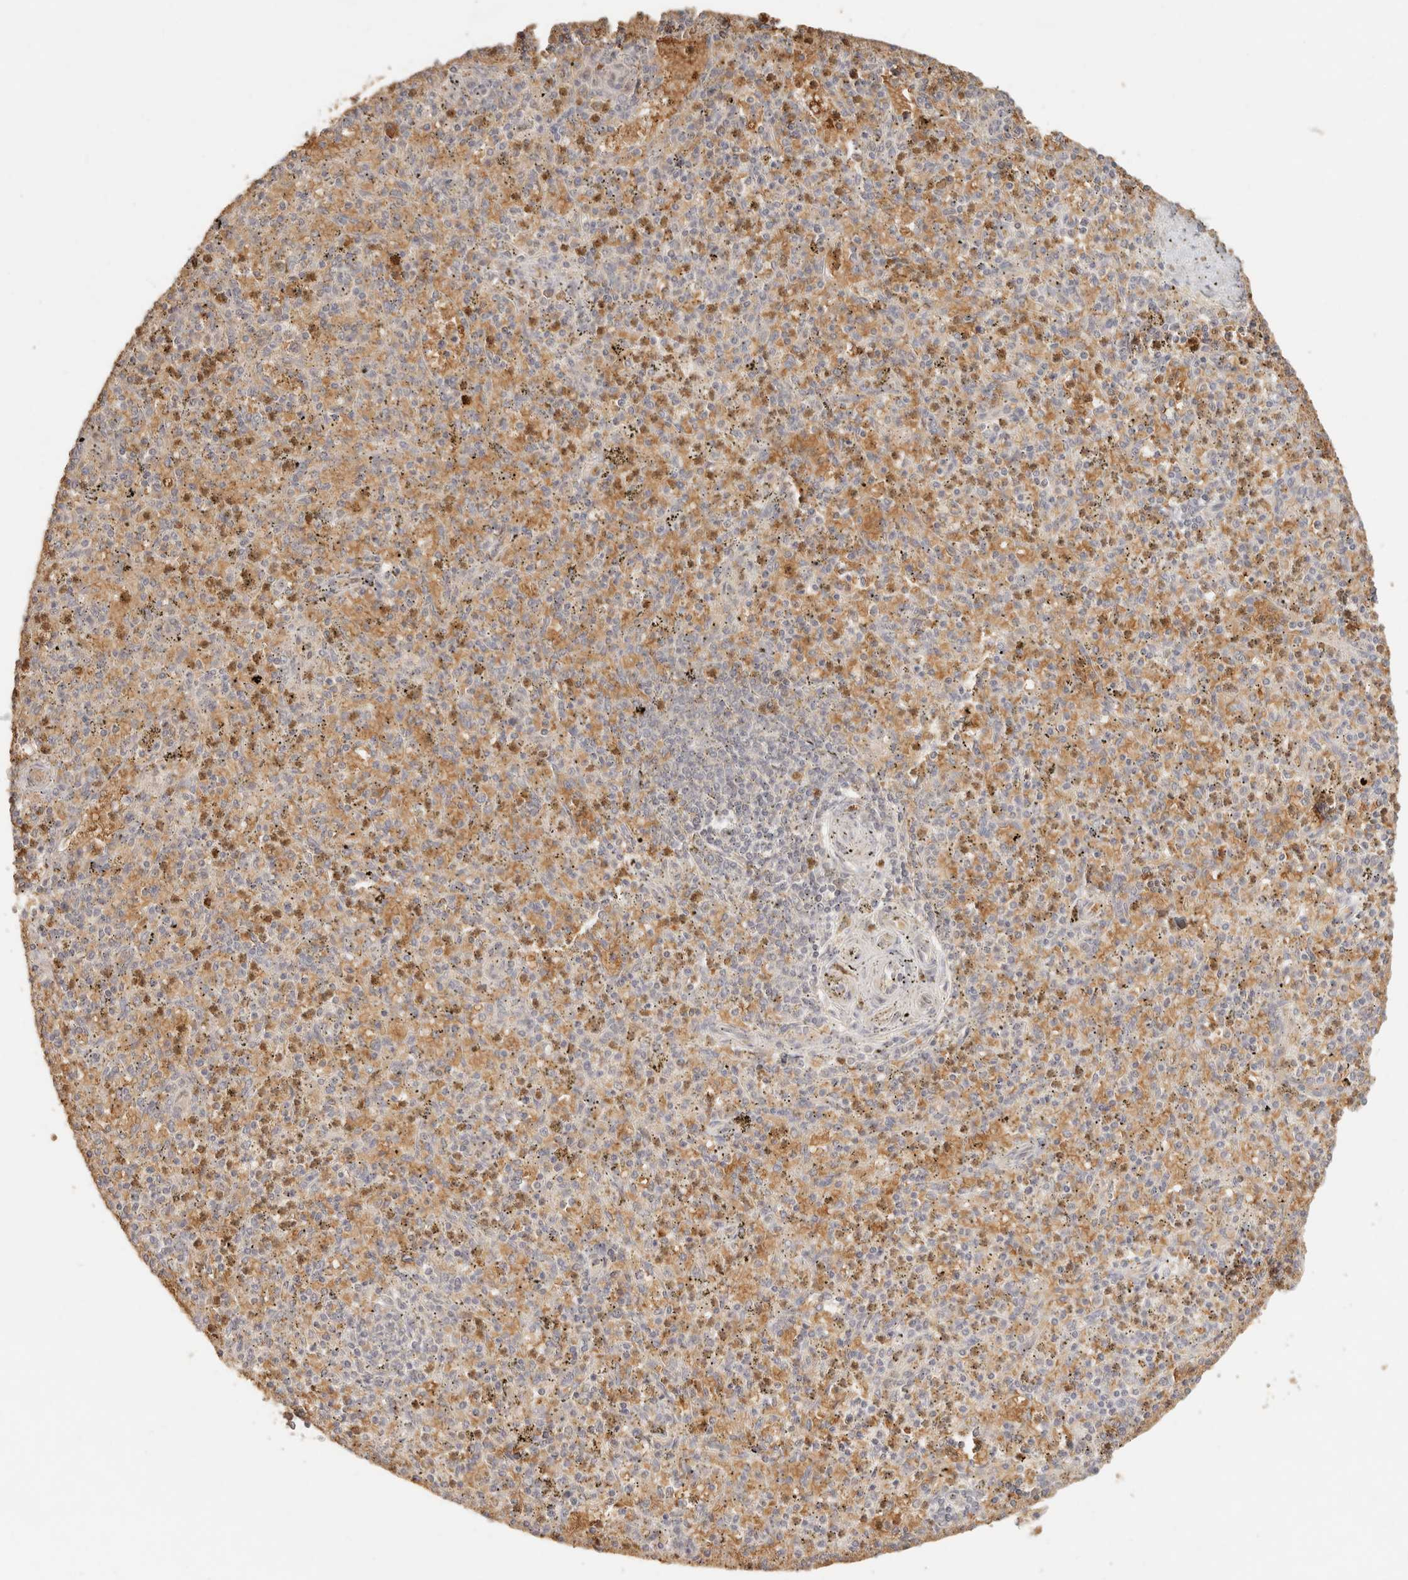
{"staining": {"intensity": "moderate", "quantity": ">75%", "location": "cytoplasmic/membranous"}, "tissue": "spleen", "cell_type": "Cells in red pulp", "image_type": "normal", "snomed": [{"axis": "morphology", "description": "Normal tissue, NOS"}, {"axis": "topography", "description": "Spleen"}], "caption": "Protein analysis of benign spleen exhibits moderate cytoplasmic/membranous expression in approximately >75% of cells in red pulp.", "gene": "INTS11", "patient": {"sex": "male", "age": 72}}